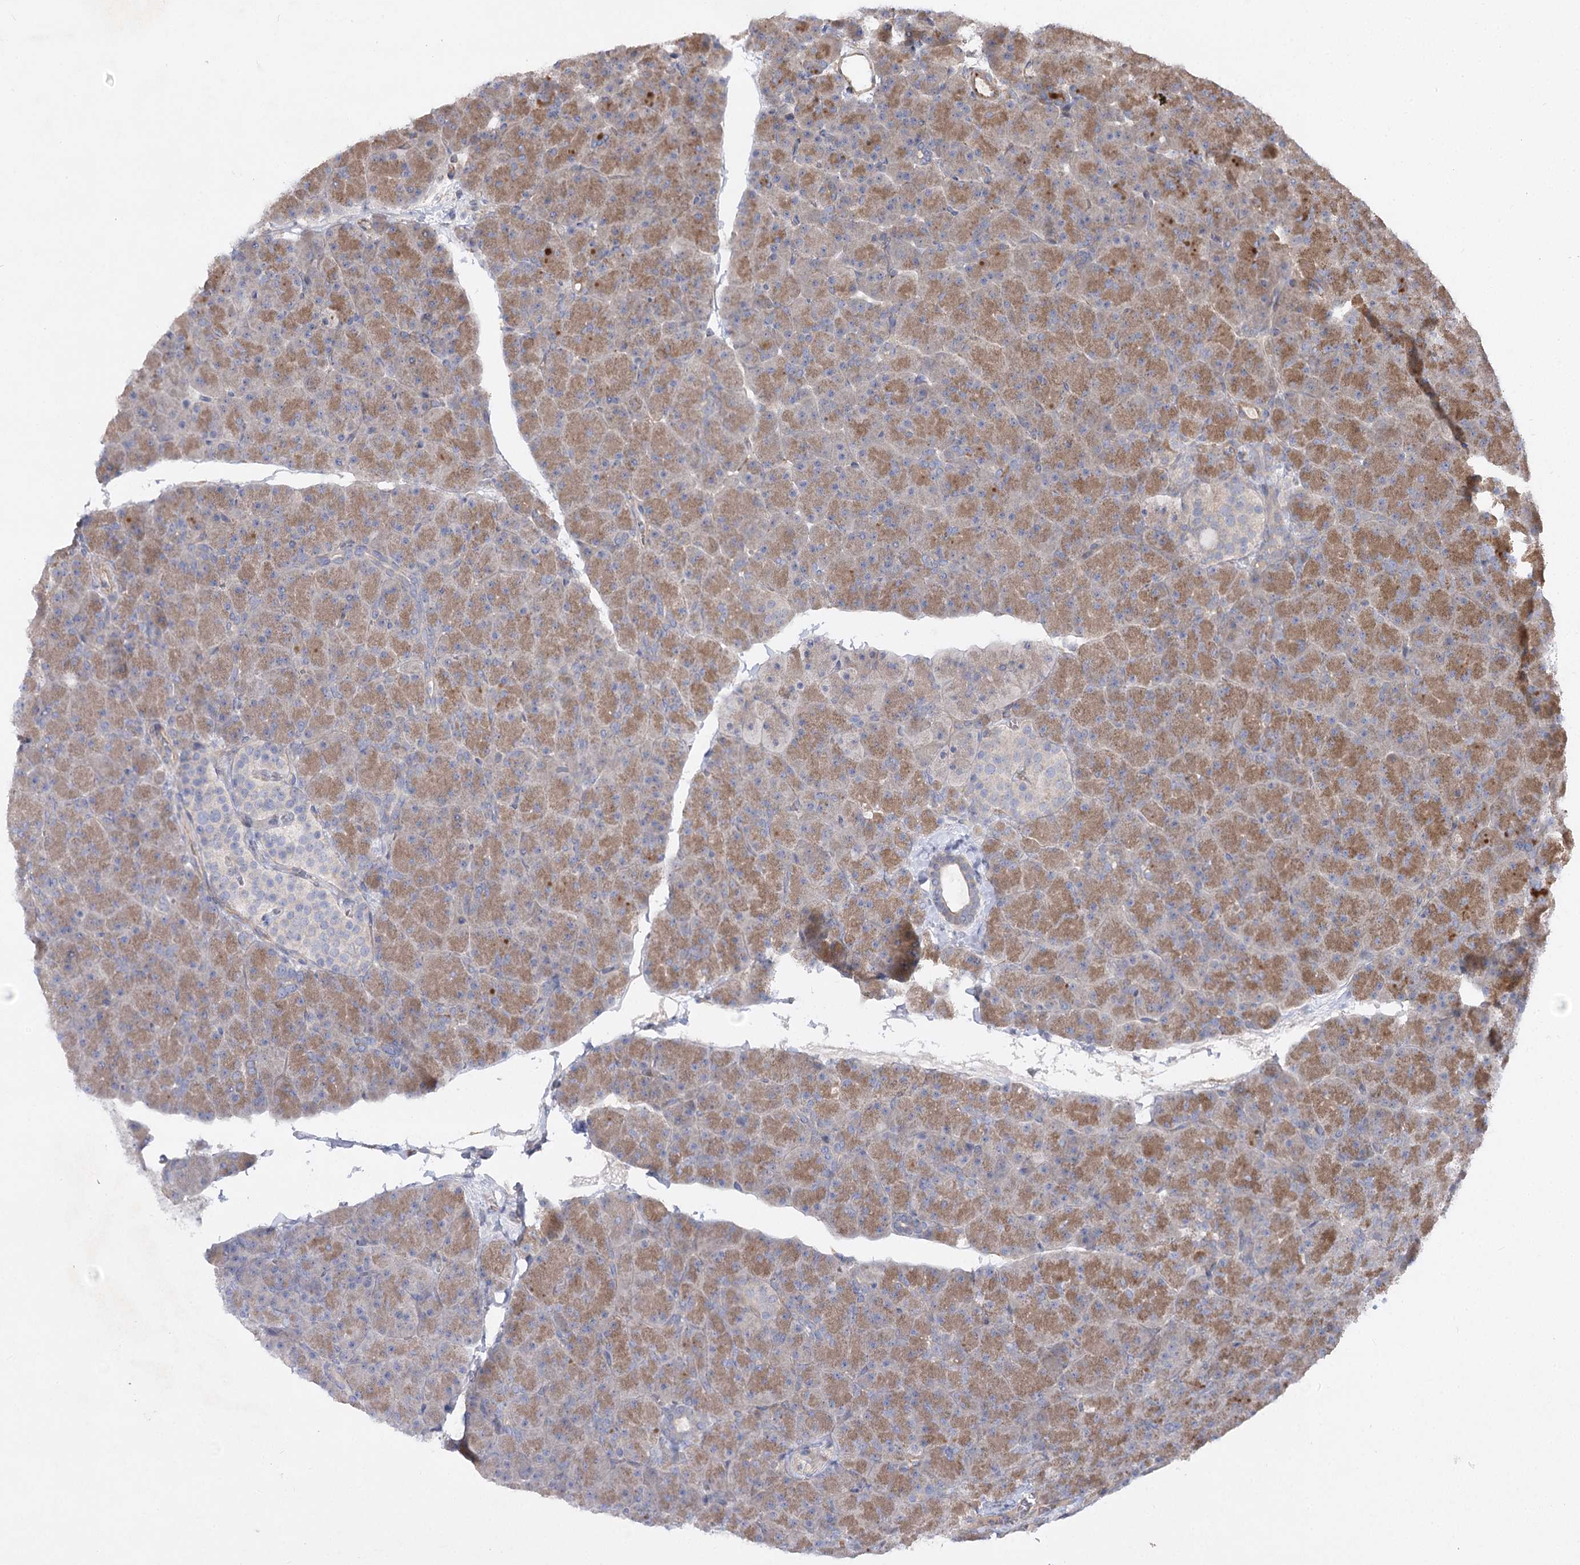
{"staining": {"intensity": "moderate", "quantity": "25%-75%", "location": "cytoplasmic/membranous"}, "tissue": "pancreas", "cell_type": "Exocrine glandular cells", "image_type": "normal", "snomed": [{"axis": "morphology", "description": "Normal tissue, NOS"}, {"axis": "topography", "description": "Pancreas"}], "caption": "DAB immunohistochemical staining of normal human pancreas reveals moderate cytoplasmic/membranous protein staining in about 25%-75% of exocrine glandular cells. The staining is performed using DAB (3,3'-diaminobenzidine) brown chromogen to label protein expression. The nuclei are counter-stained blue using hematoxylin.", "gene": "KIAA0825", "patient": {"sex": "male", "age": 36}}